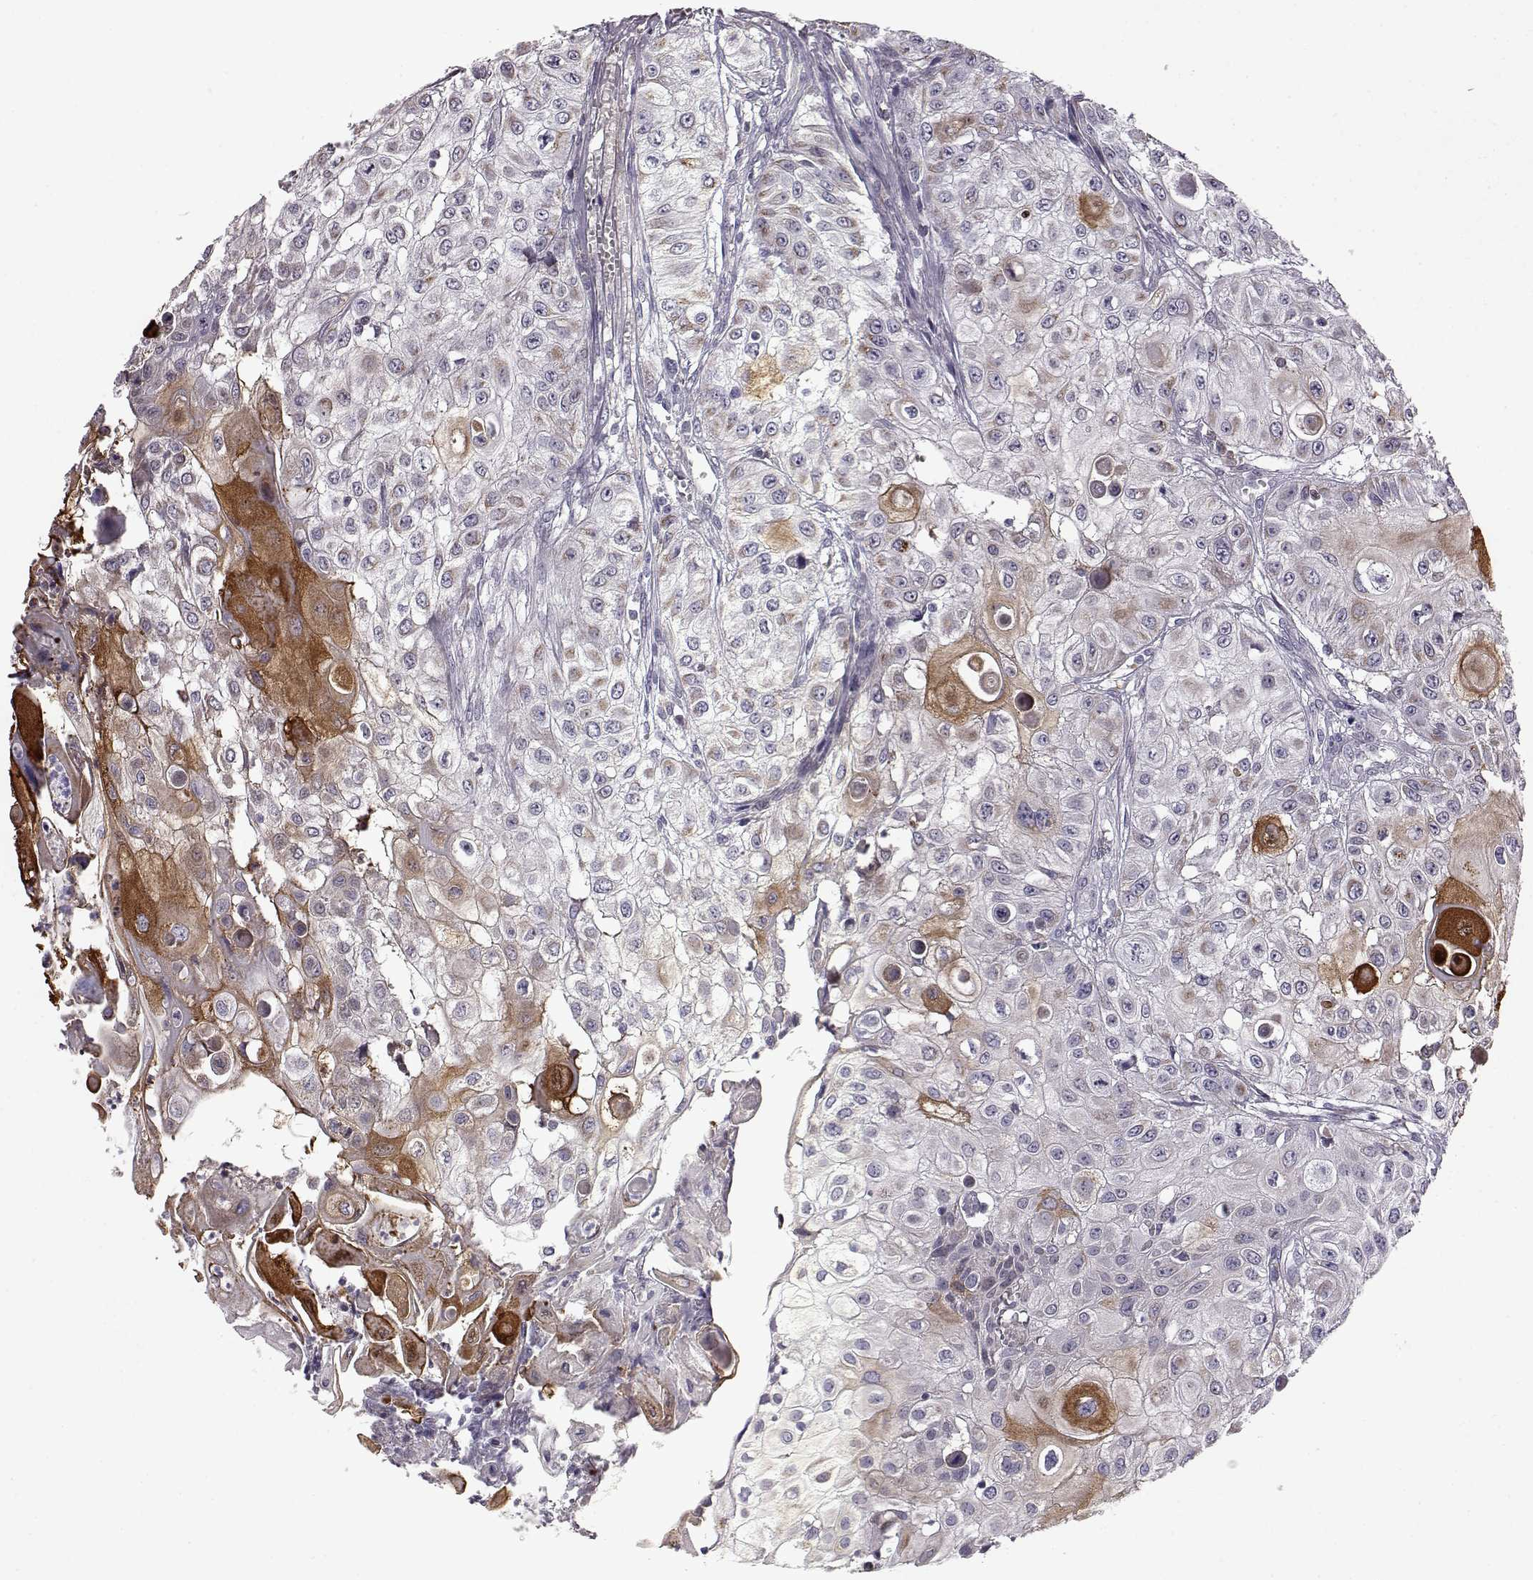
{"staining": {"intensity": "weak", "quantity": ">75%", "location": "cytoplasmic/membranous"}, "tissue": "urothelial cancer", "cell_type": "Tumor cells", "image_type": "cancer", "snomed": [{"axis": "morphology", "description": "Urothelial carcinoma, High grade"}, {"axis": "topography", "description": "Urinary bladder"}], "caption": "Urothelial cancer tissue displays weak cytoplasmic/membranous expression in approximately >75% of tumor cells", "gene": "PRR9", "patient": {"sex": "female", "age": 79}}